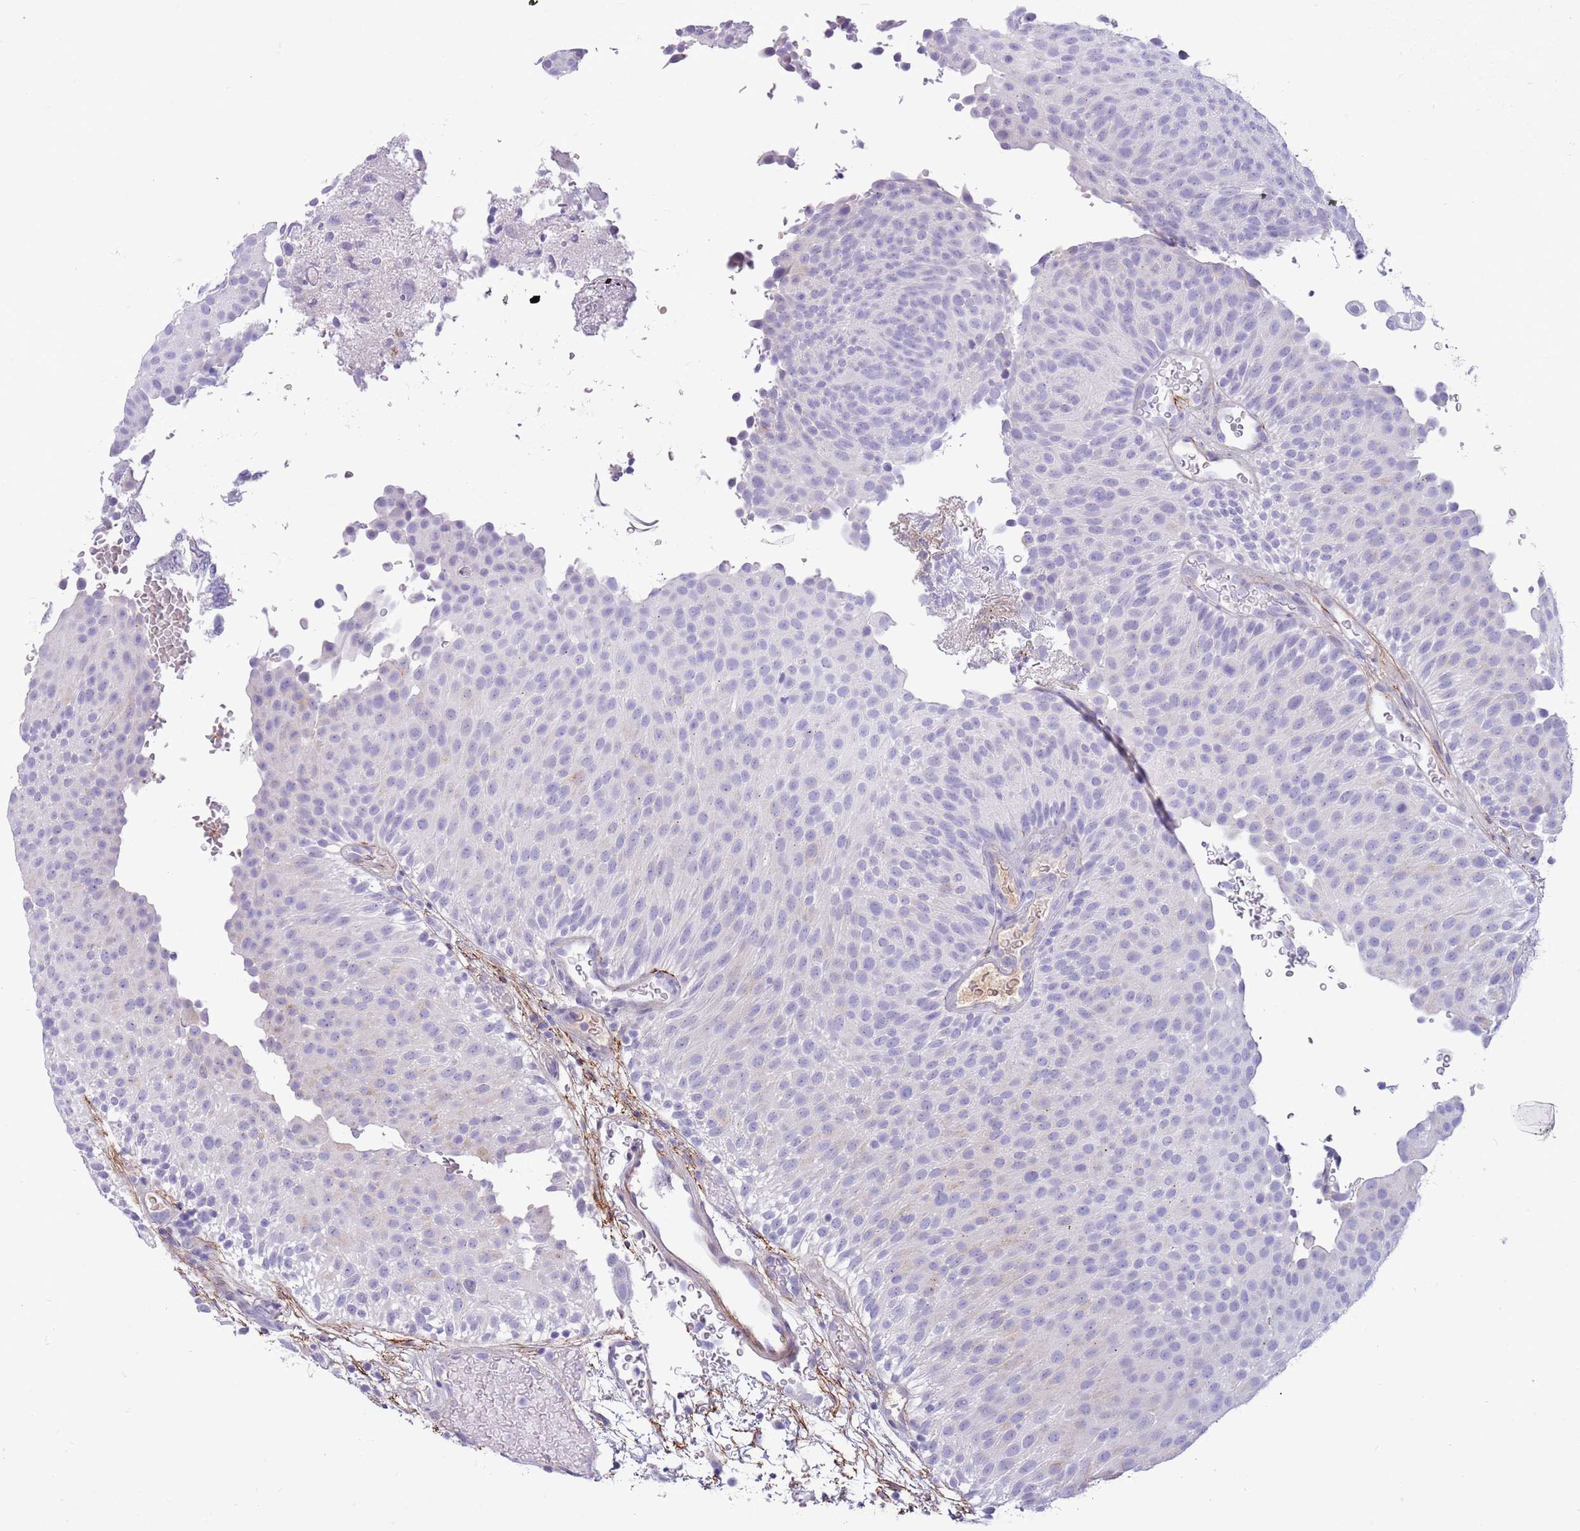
{"staining": {"intensity": "negative", "quantity": "none", "location": "none"}, "tissue": "urothelial cancer", "cell_type": "Tumor cells", "image_type": "cancer", "snomed": [{"axis": "morphology", "description": "Urothelial carcinoma, Low grade"}, {"axis": "topography", "description": "Urinary bladder"}], "caption": "Protein analysis of urothelial cancer displays no significant positivity in tumor cells.", "gene": "LEPROTL1", "patient": {"sex": "male", "age": 78}}